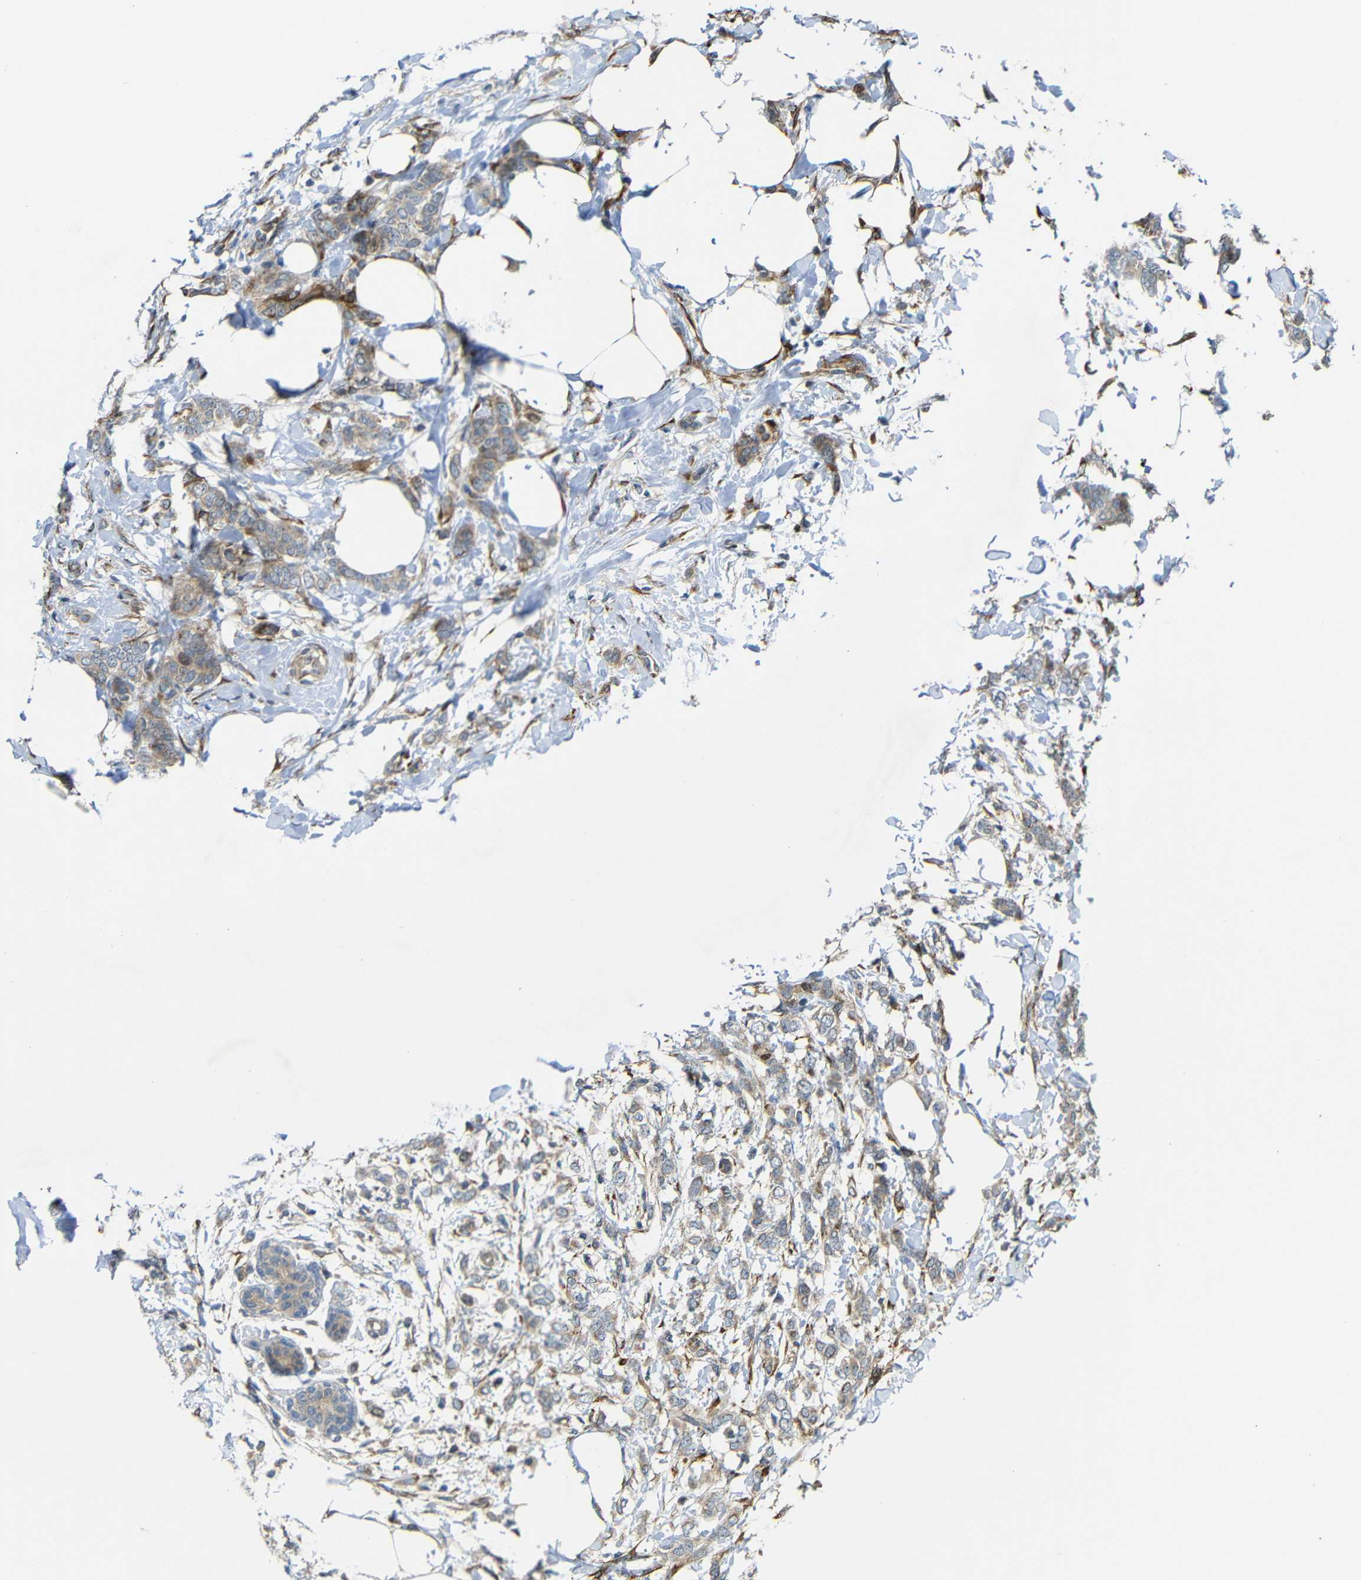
{"staining": {"intensity": "weak", "quantity": ">75%", "location": "cytoplasmic/membranous"}, "tissue": "breast cancer", "cell_type": "Tumor cells", "image_type": "cancer", "snomed": [{"axis": "morphology", "description": "Lobular carcinoma, in situ"}, {"axis": "morphology", "description": "Lobular carcinoma"}, {"axis": "topography", "description": "Breast"}], "caption": "A brown stain highlights weak cytoplasmic/membranous expression of a protein in human breast cancer tumor cells. (Brightfield microscopy of DAB IHC at high magnification).", "gene": "P3H2", "patient": {"sex": "female", "age": 41}}